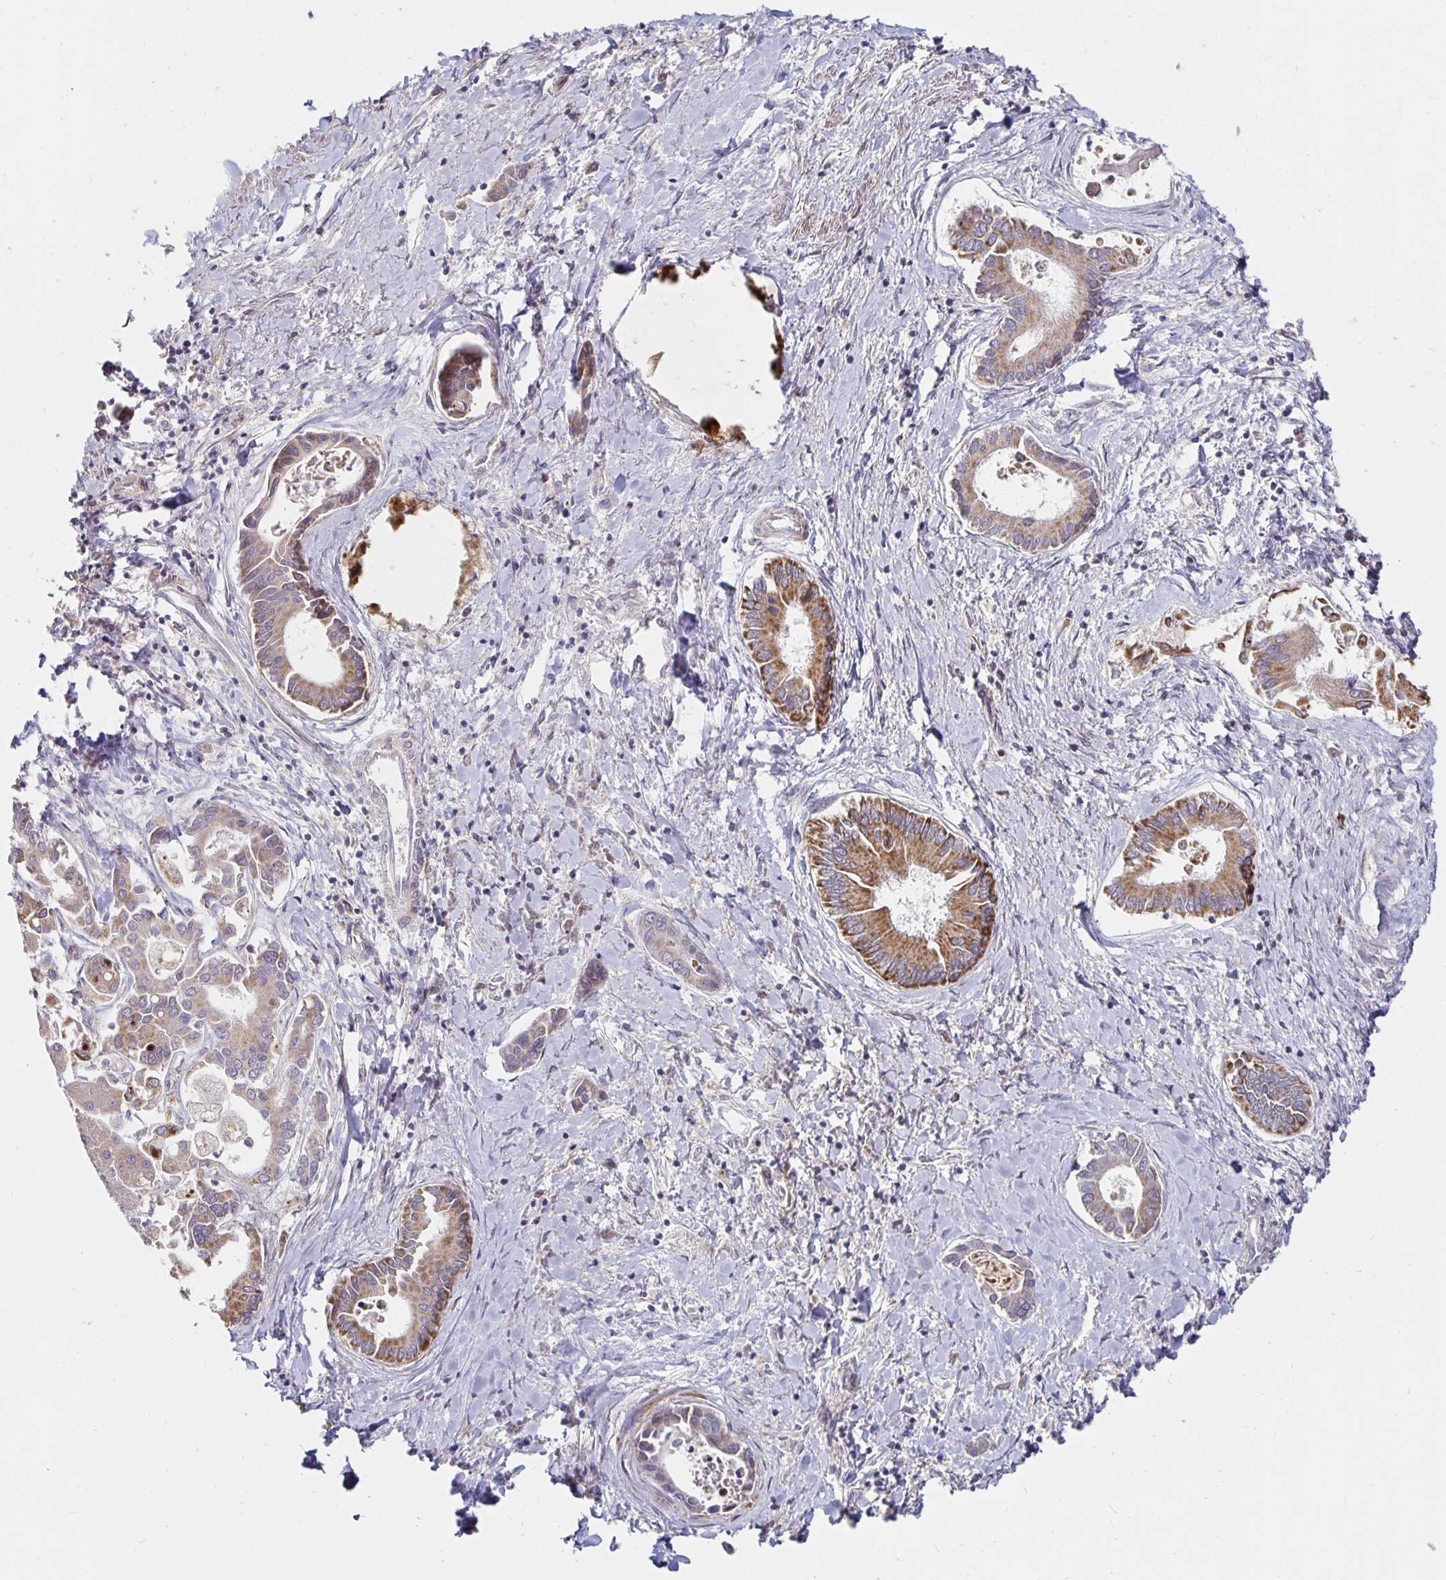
{"staining": {"intensity": "moderate", "quantity": ">75%", "location": "cytoplasmic/membranous"}, "tissue": "liver cancer", "cell_type": "Tumor cells", "image_type": "cancer", "snomed": [{"axis": "morphology", "description": "Cholangiocarcinoma"}, {"axis": "topography", "description": "Liver"}], "caption": "This photomicrograph demonstrates immunohistochemistry (IHC) staining of human liver cholangiocarcinoma, with medium moderate cytoplasmic/membranous positivity in approximately >75% of tumor cells.", "gene": "MRPL28", "patient": {"sex": "male", "age": 66}}